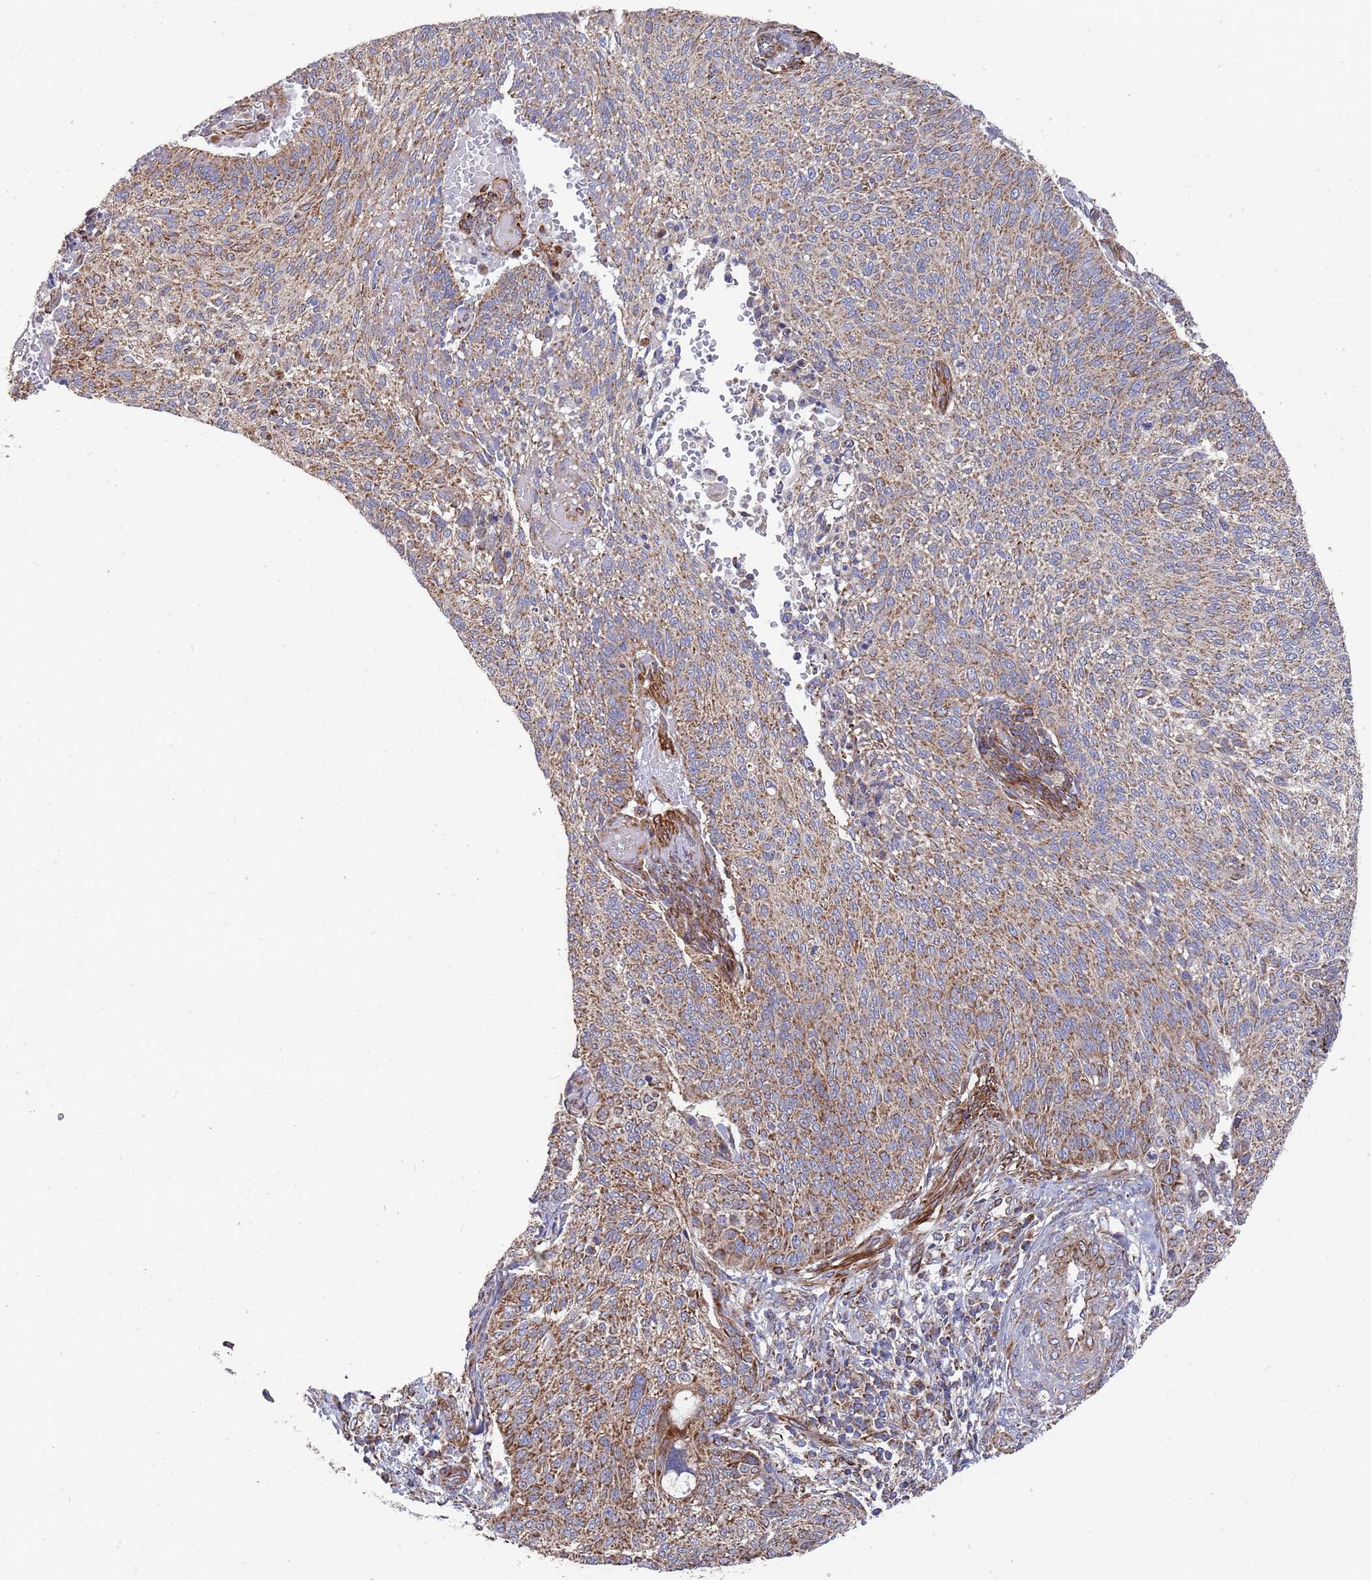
{"staining": {"intensity": "moderate", "quantity": ">75%", "location": "cytoplasmic/membranous"}, "tissue": "cervical cancer", "cell_type": "Tumor cells", "image_type": "cancer", "snomed": [{"axis": "morphology", "description": "Squamous cell carcinoma, NOS"}, {"axis": "topography", "description": "Cervix"}], "caption": "This image demonstrates immunohistochemistry staining of human cervical cancer, with medium moderate cytoplasmic/membranous staining in about >75% of tumor cells.", "gene": "WDFY3", "patient": {"sex": "female", "age": 70}}